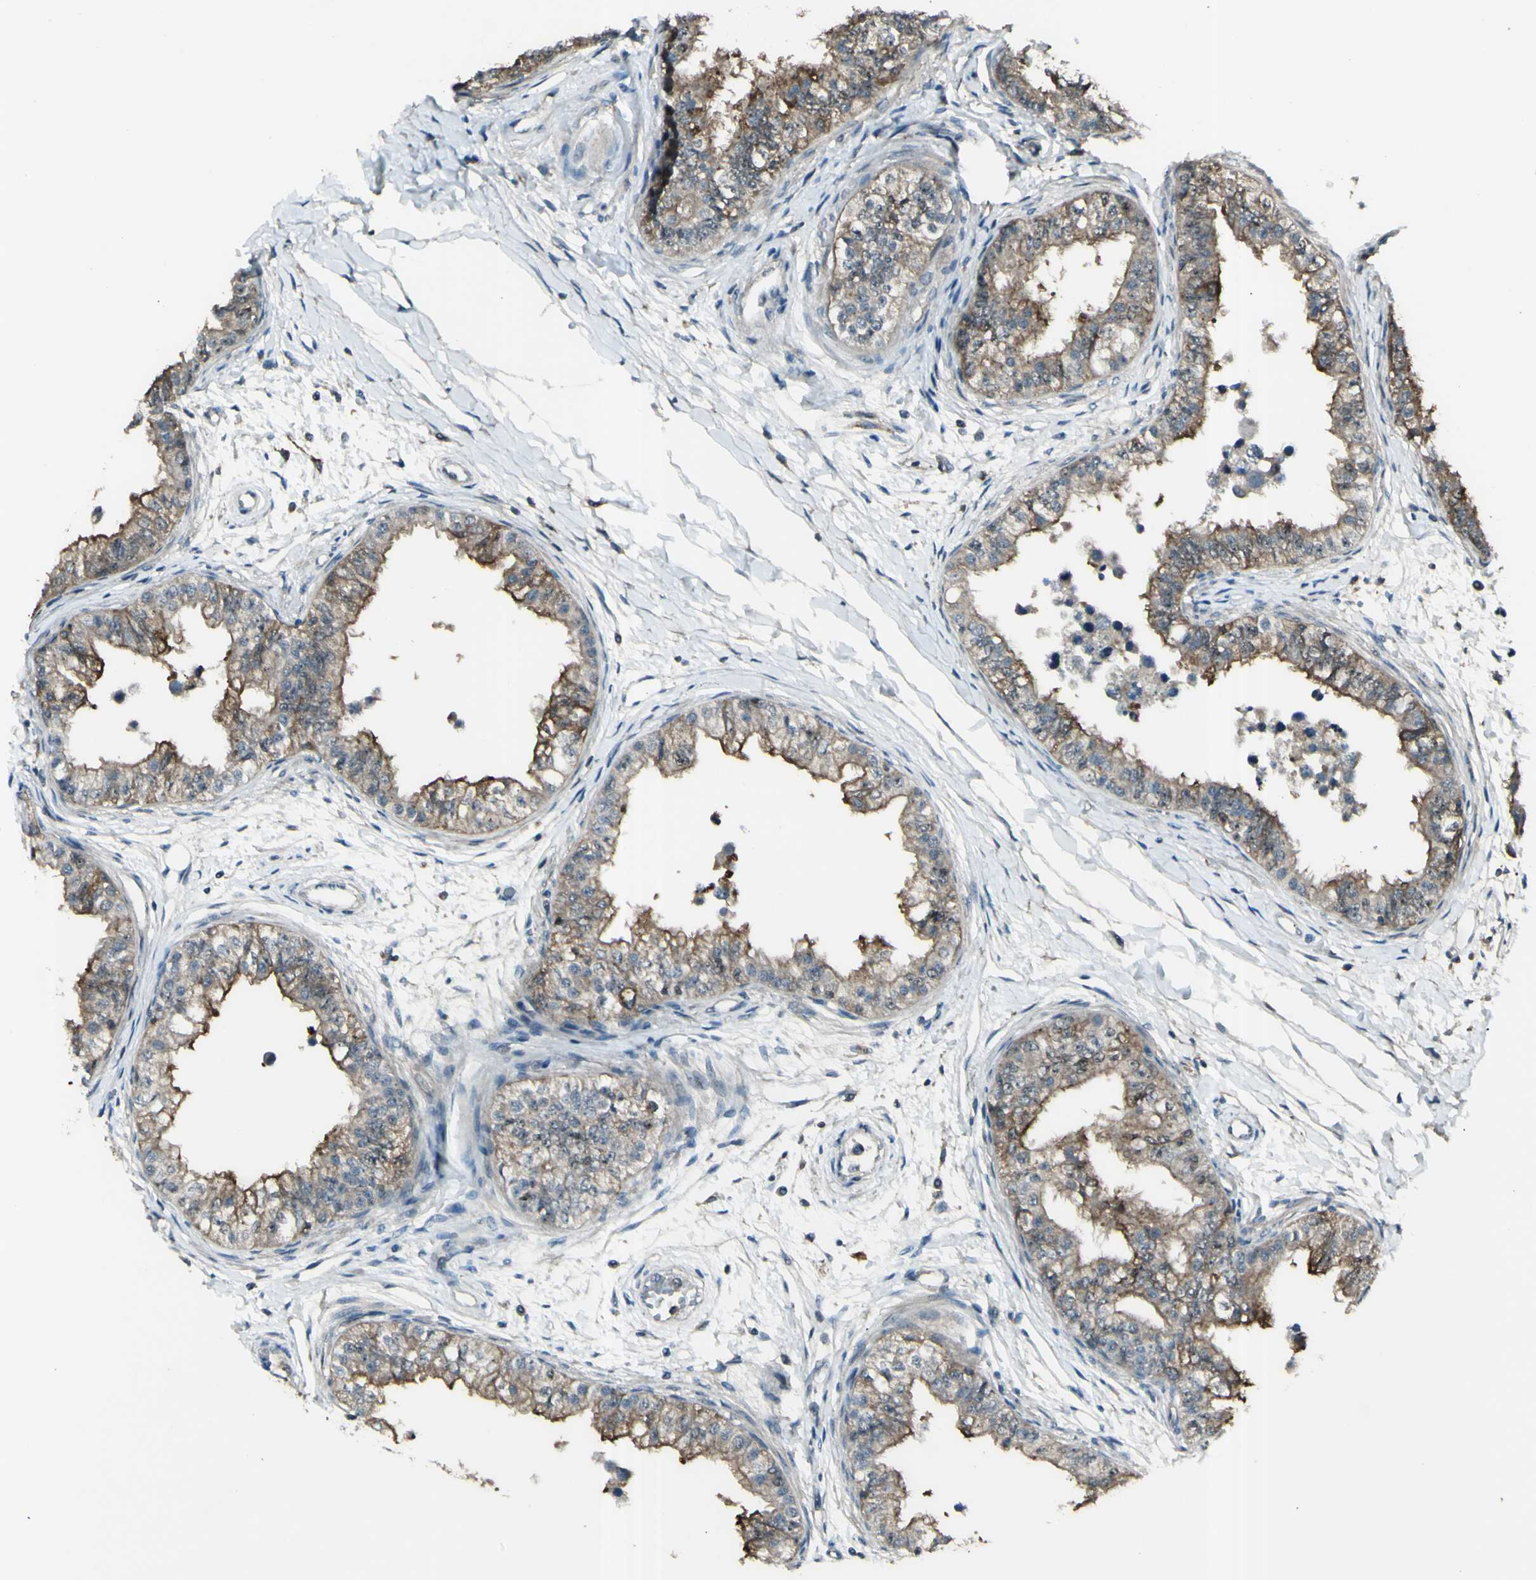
{"staining": {"intensity": "moderate", "quantity": ">75%", "location": "cytoplasmic/membranous,nuclear"}, "tissue": "epididymis", "cell_type": "Glandular cells", "image_type": "normal", "snomed": [{"axis": "morphology", "description": "Normal tissue, NOS"}, {"axis": "morphology", "description": "Adenocarcinoma, metastatic, NOS"}, {"axis": "topography", "description": "Testis"}, {"axis": "topography", "description": "Epididymis"}], "caption": "Immunohistochemistry photomicrograph of benign epididymis: epididymis stained using immunohistochemistry displays medium levels of moderate protein expression localized specifically in the cytoplasmic/membranous,nuclear of glandular cells, appearing as a cytoplasmic/membranous,nuclear brown color.", "gene": "GNAS", "patient": {"sex": "male", "age": 26}}